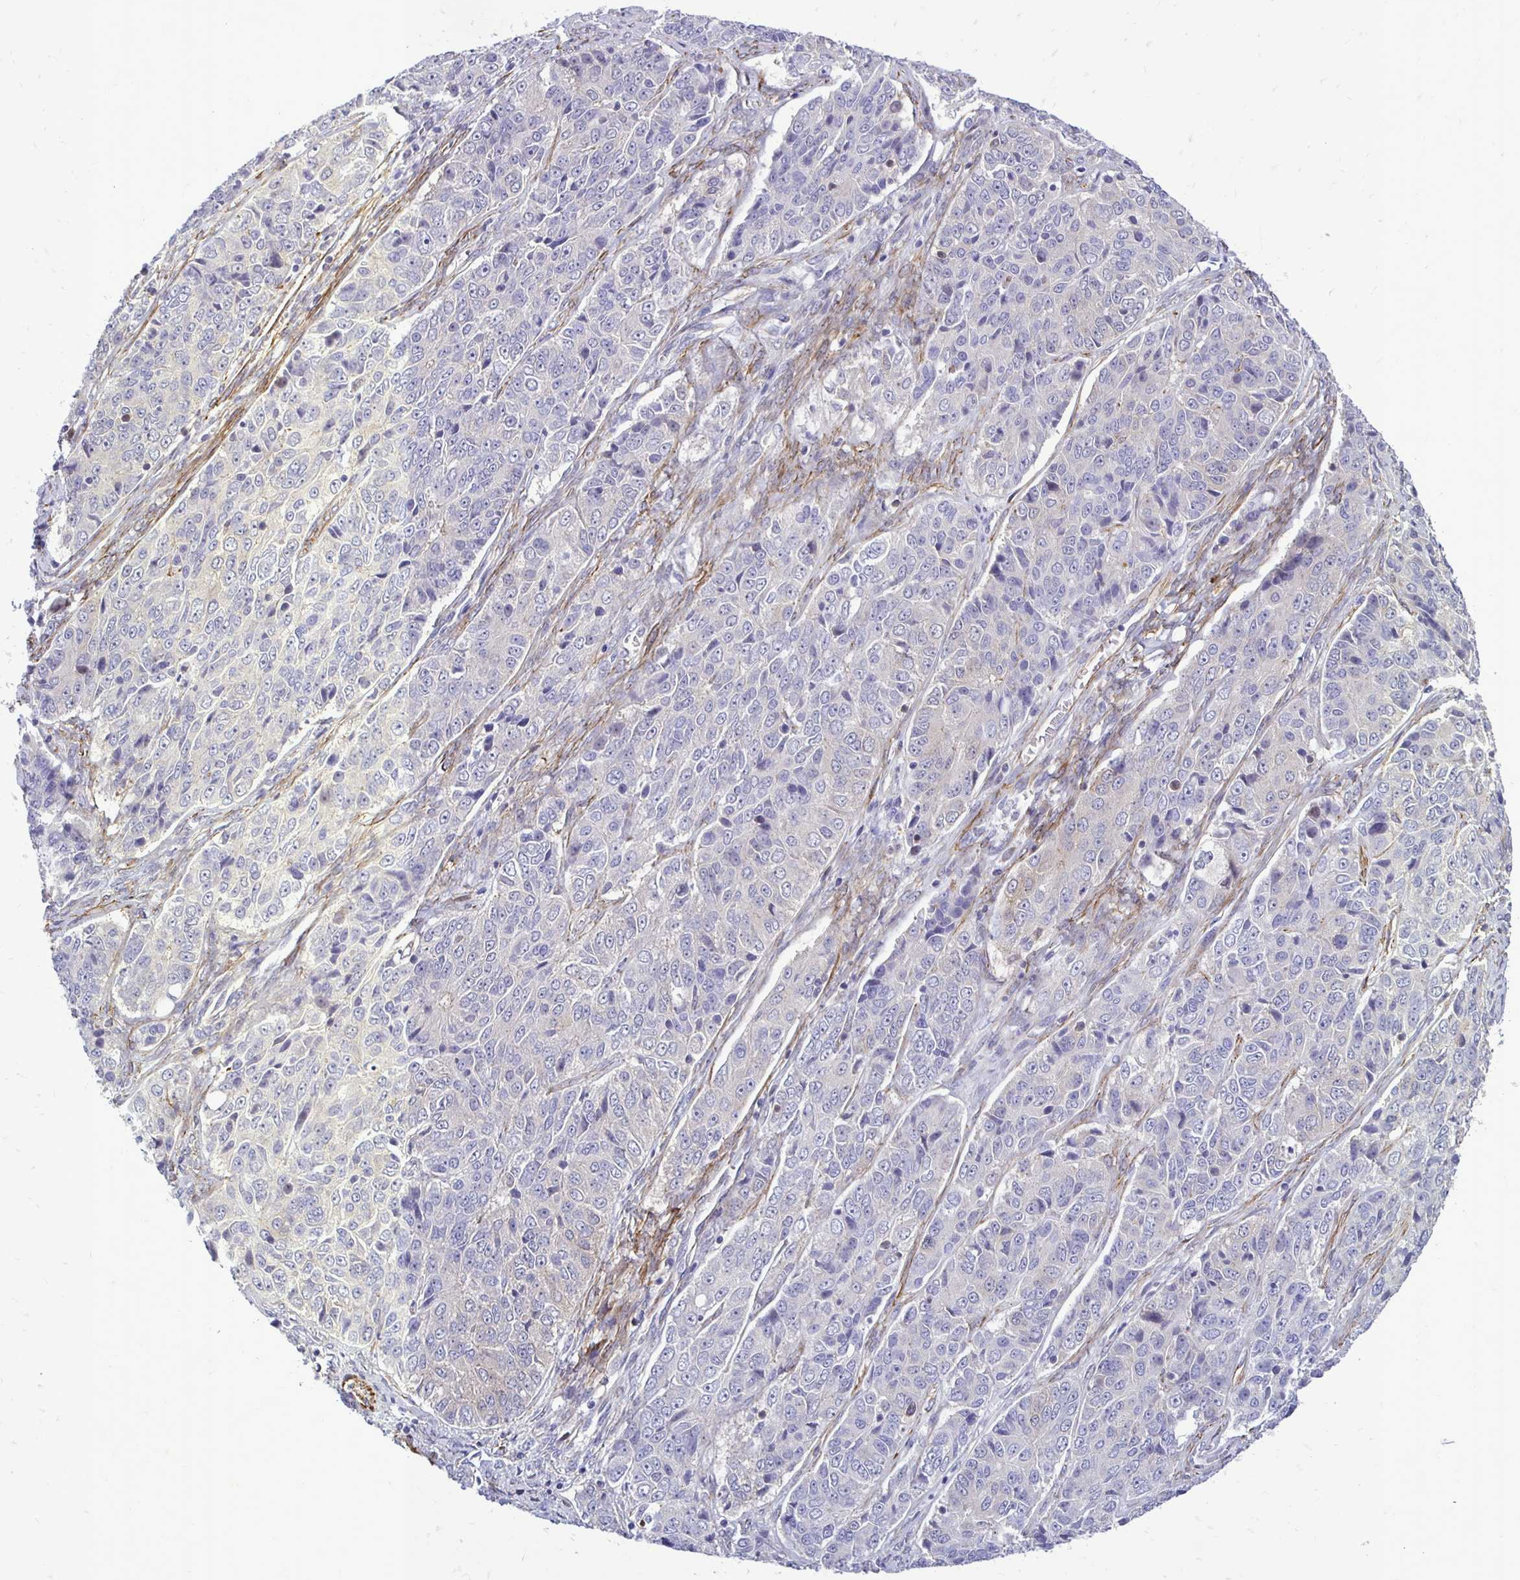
{"staining": {"intensity": "negative", "quantity": "none", "location": "none"}, "tissue": "ovarian cancer", "cell_type": "Tumor cells", "image_type": "cancer", "snomed": [{"axis": "morphology", "description": "Carcinoma, endometroid"}, {"axis": "topography", "description": "Ovary"}], "caption": "Immunohistochemical staining of endometroid carcinoma (ovarian) shows no significant positivity in tumor cells.", "gene": "CTPS1", "patient": {"sex": "female", "age": 51}}